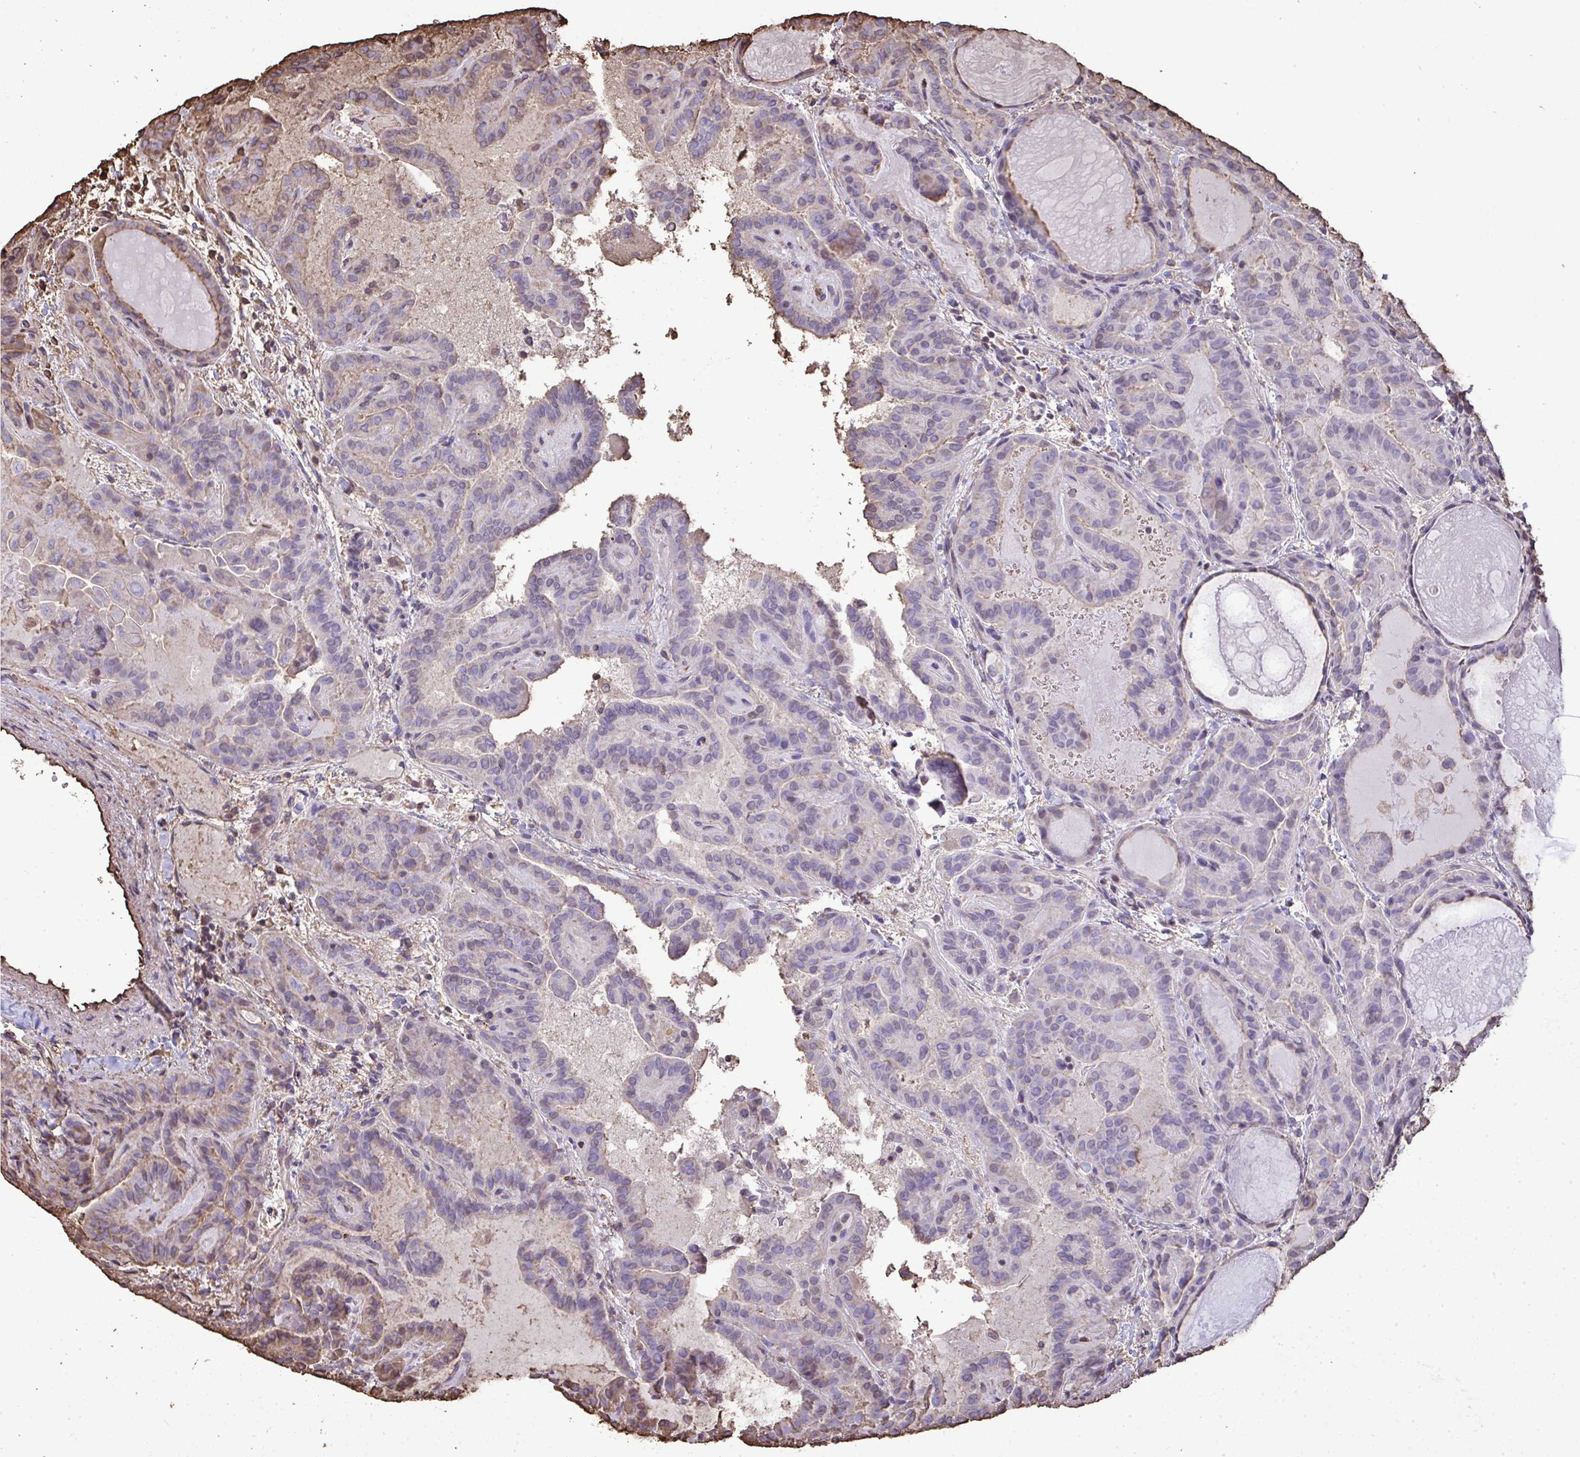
{"staining": {"intensity": "weak", "quantity": "<25%", "location": "cytoplasmic/membranous"}, "tissue": "thyroid cancer", "cell_type": "Tumor cells", "image_type": "cancer", "snomed": [{"axis": "morphology", "description": "Papillary adenocarcinoma, NOS"}, {"axis": "topography", "description": "Thyroid gland"}], "caption": "Papillary adenocarcinoma (thyroid) was stained to show a protein in brown. There is no significant positivity in tumor cells.", "gene": "ANXA5", "patient": {"sex": "female", "age": 46}}